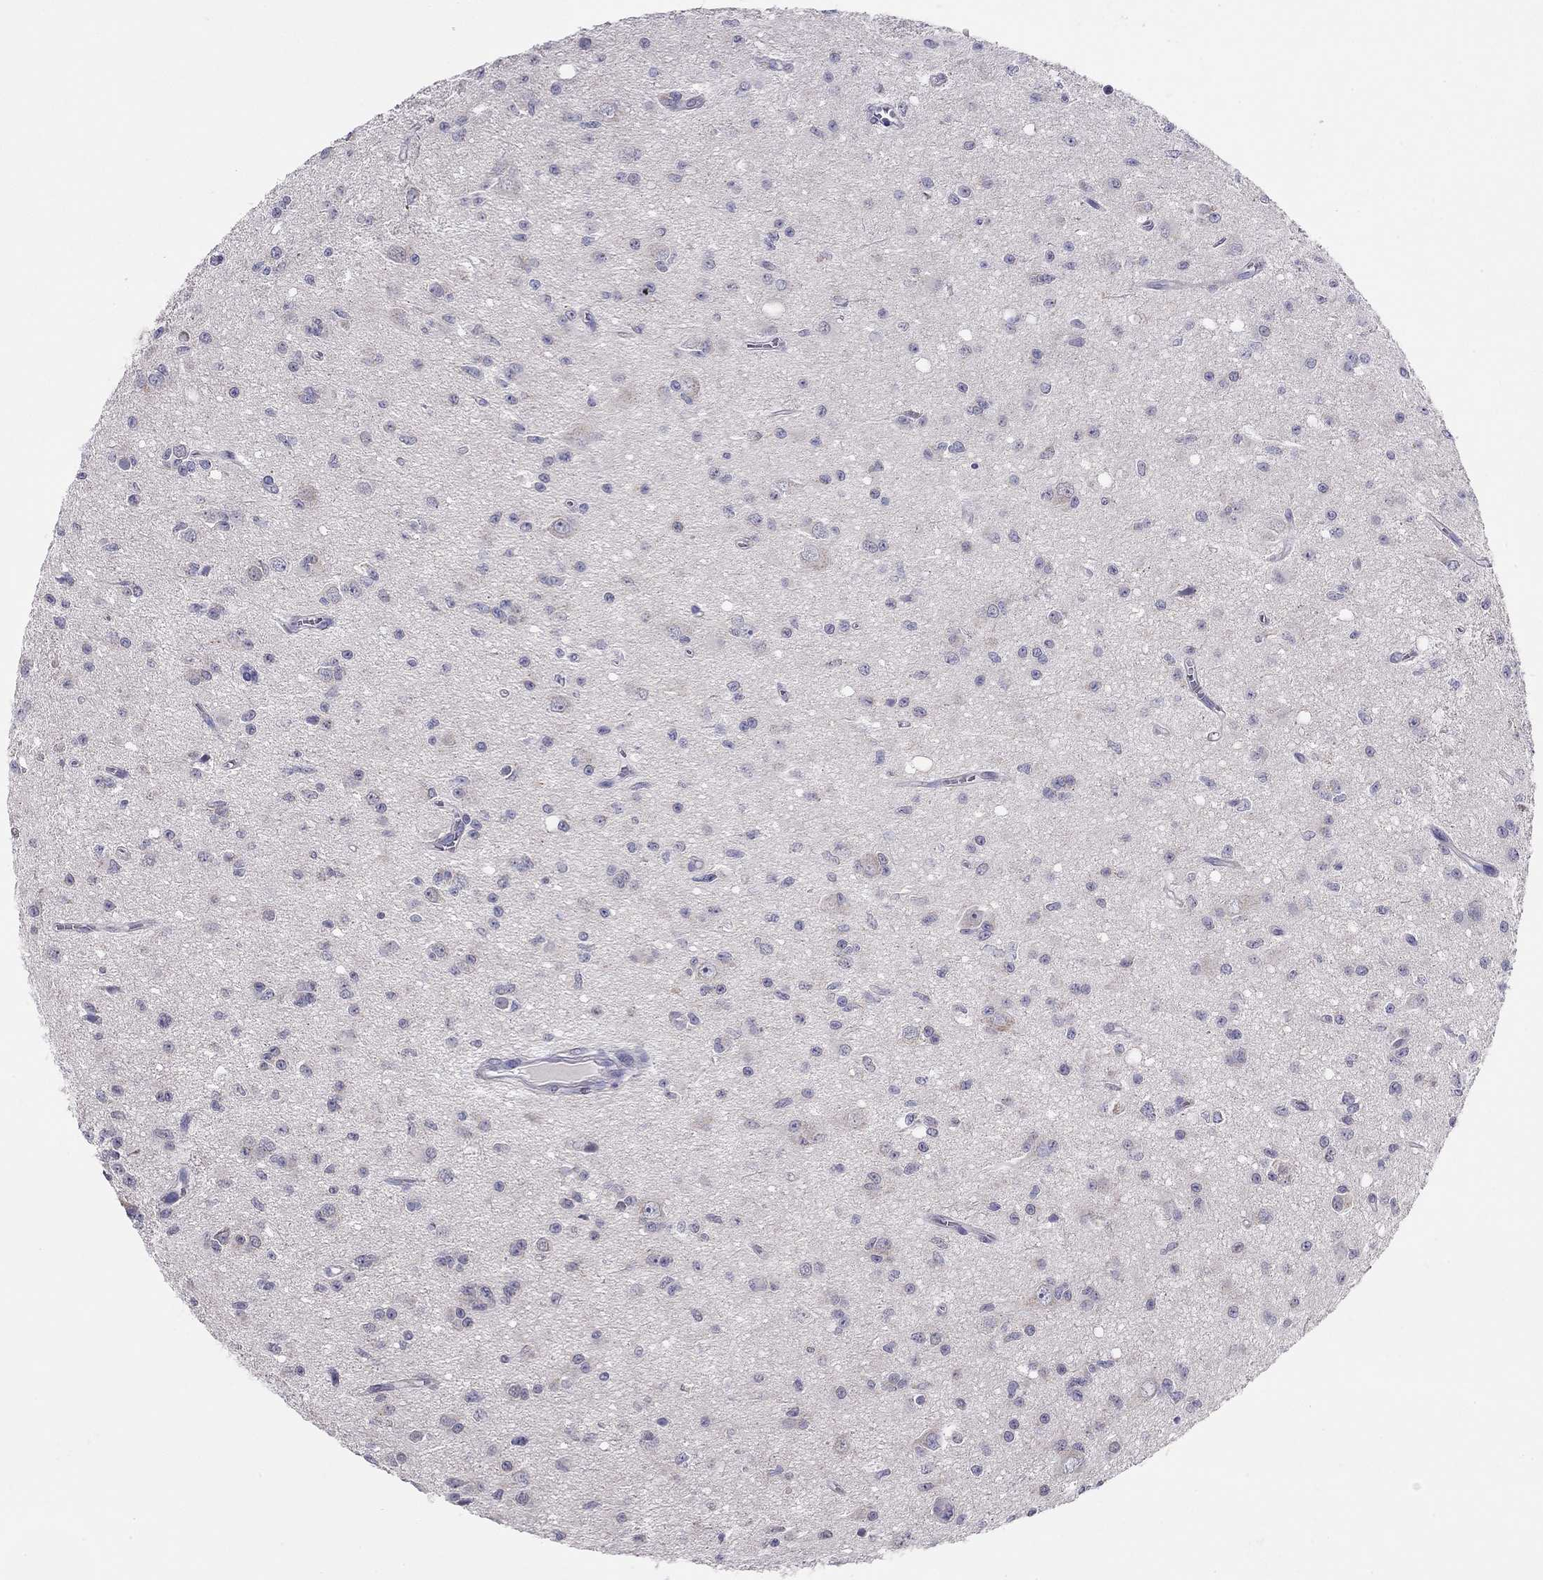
{"staining": {"intensity": "negative", "quantity": "none", "location": "none"}, "tissue": "glioma", "cell_type": "Tumor cells", "image_type": "cancer", "snomed": [{"axis": "morphology", "description": "Glioma, malignant, Low grade"}, {"axis": "topography", "description": "Brain"}], "caption": "Immunohistochemistry image of neoplastic tissue: human low-grade glioma (malignant) stained with DAB exhibits no significant protein expression in tumor cells.", "gene": "CITED1", "patient": {"sex": "female", "age": 45}}